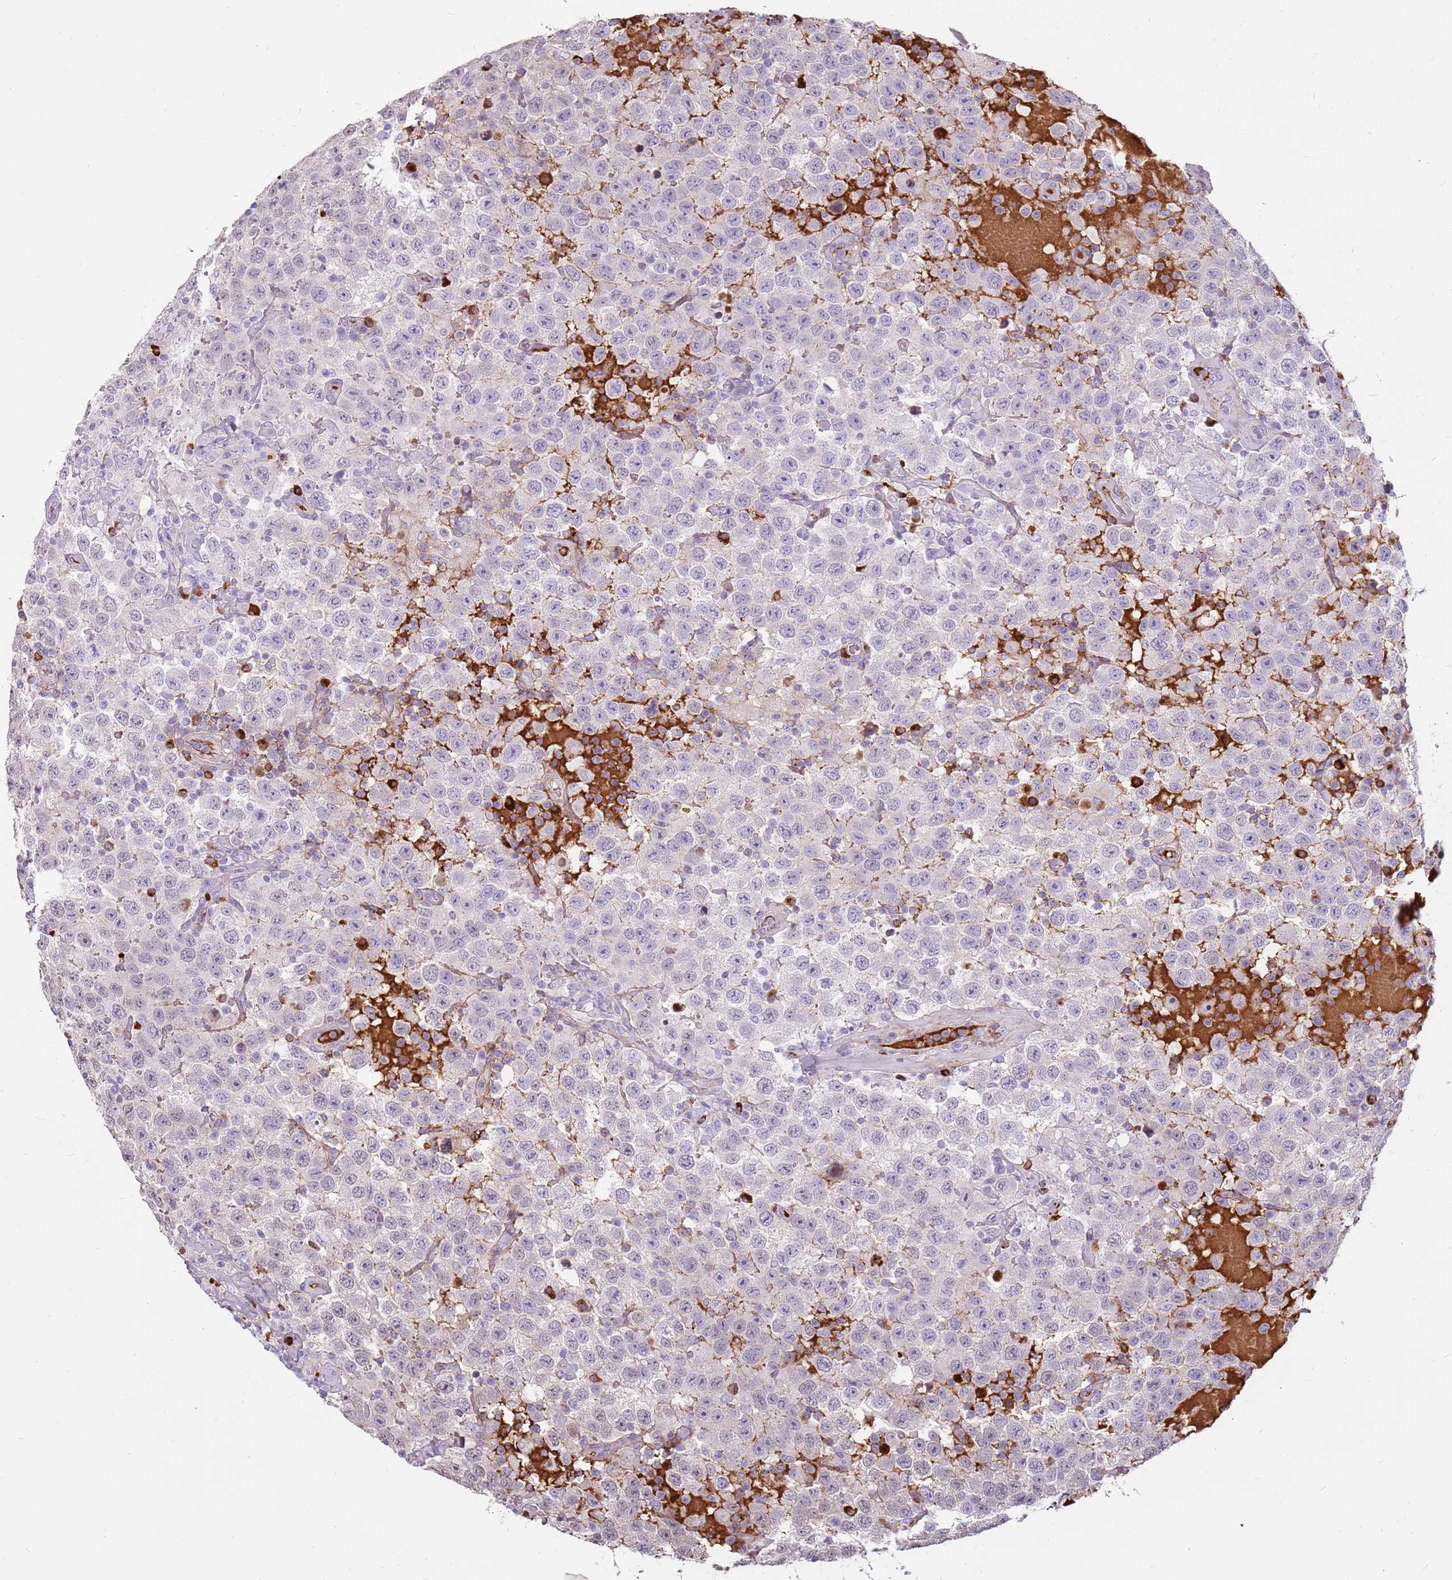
{"staining": {"intensity": "negative", "quantity": "none", "location": "none"}, "tissue": "testis cancer", "cell_type": "Tumor cells", "image_type": "cancer", "snomed": [{"axis": "morphology", "description": "Seminoma, NOS"}, {"axis": "topography", "description": "Testis"}], "caption": "The immunohistochemistry image has no significant staining in tumor cells of seminoma (testis) tissue. The staining was performed using DAB (3,3'-diaminobenzidine) to visualize the protein expression in brown, while the nuclei were stained in blue with hematoxylin (Magnification: 20x).", "gene": "MCUB", "patient": {"sex": "male", "age": 41}}